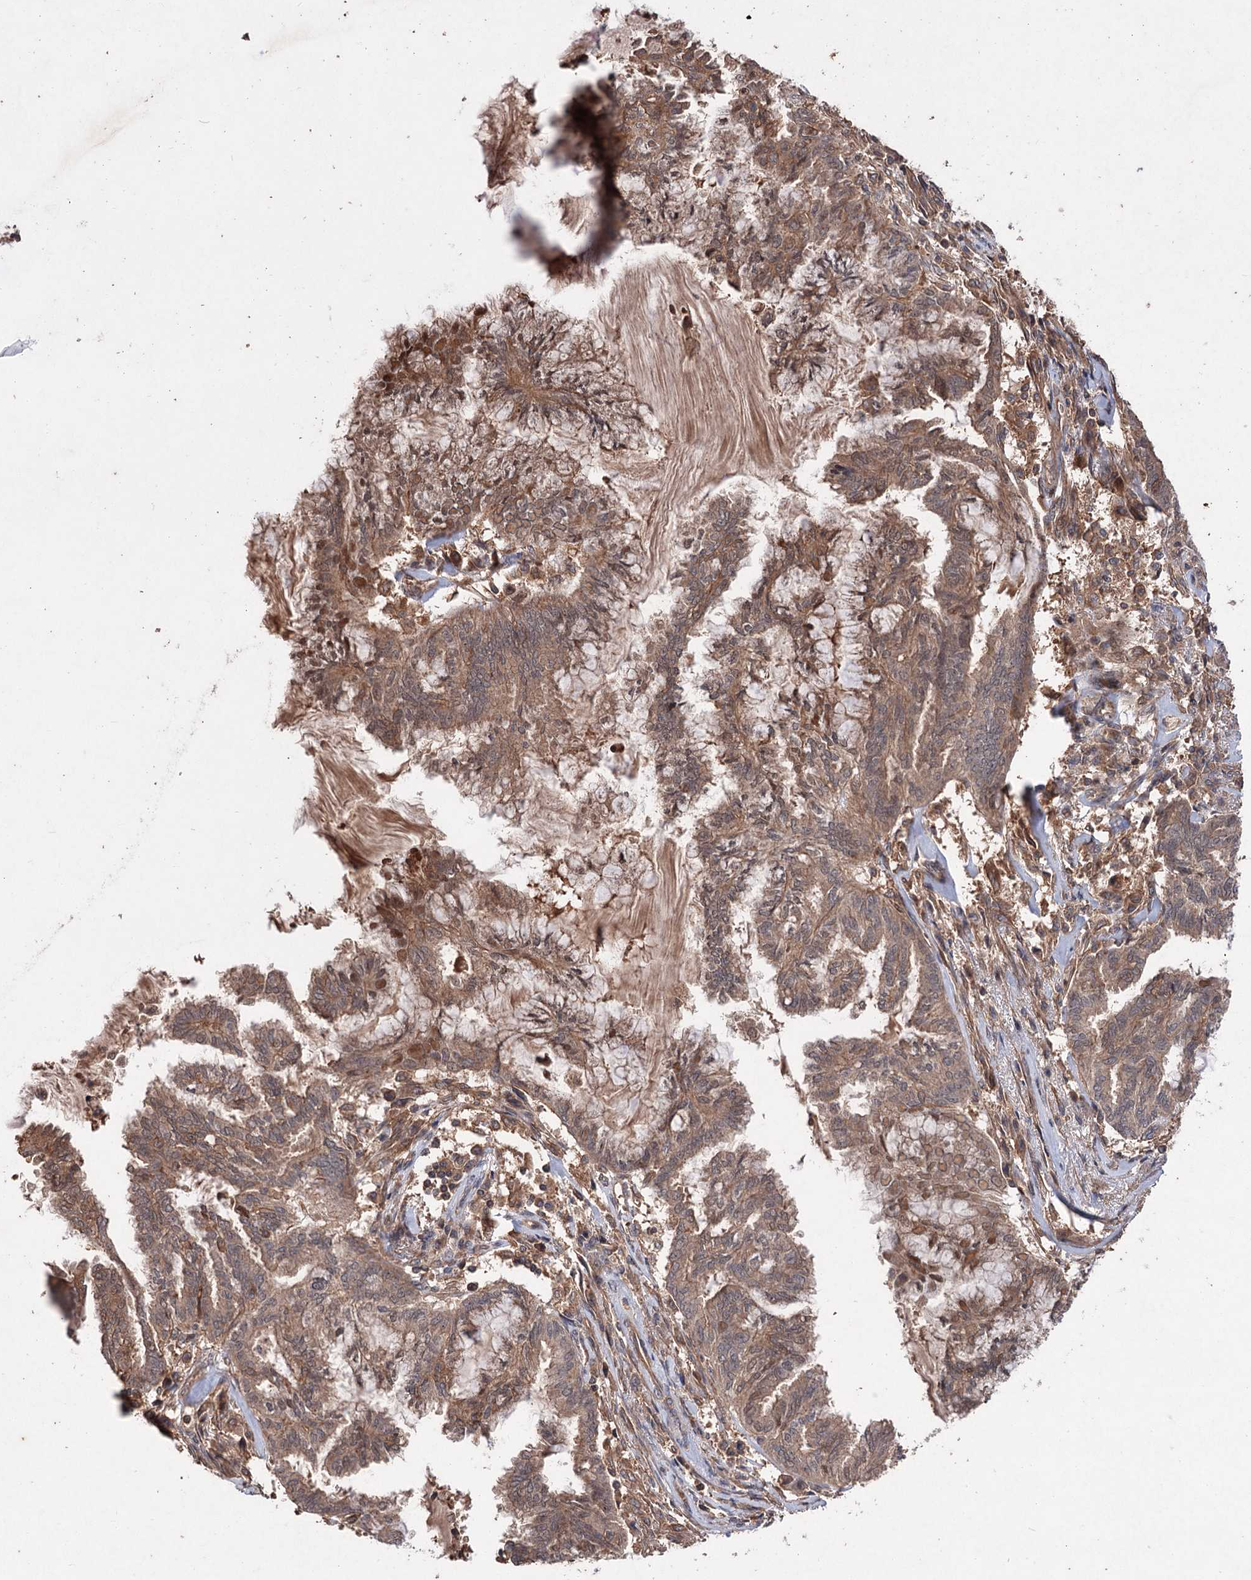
{"staining": {"intensity": "moderate", "quantity": "25%-75%", "location": "cytoplasmic/membranous,nuclear"}, "tissue": "endometrial cancer", "cell_type": "Tumor cells", "image_type": "cancer", "snomed": [{"axis": "morphology", "description": "Adenocarcinoma, NOS"}, {"axis": "topography", "description": "Endometrium"}], "caption": "Endometrial cancer was stained to show a protein in brown. There is medium levels of moderate cytoplasmic/membranous and nuclear expression in approximately 25%-75% of tumor cells.", "gene": "ADK", "patient": {"sex": "female", "age": 86}}